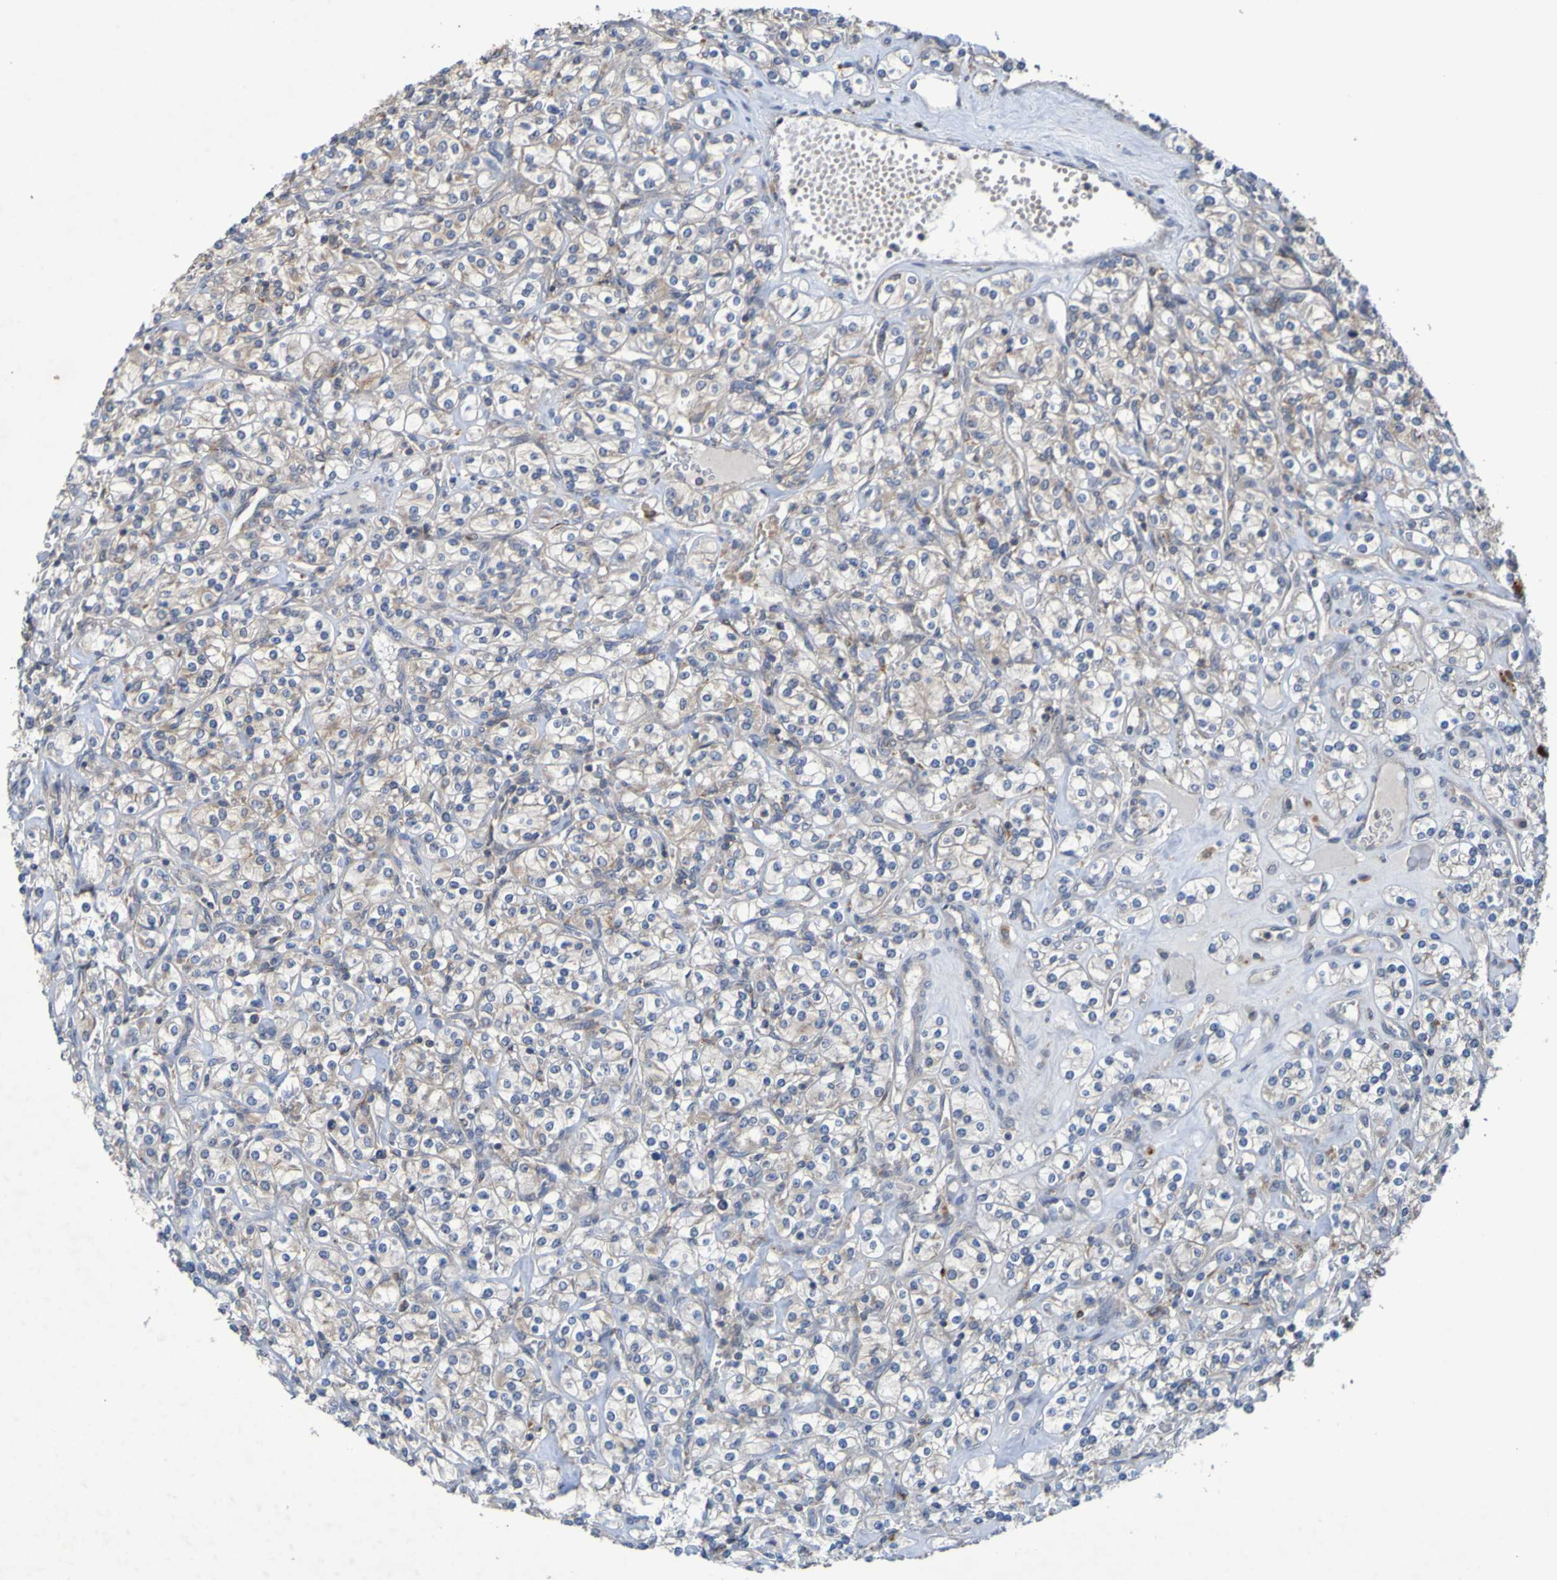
{"staining": {"intensity": "weak", "quantity": "25%-75%", "location": "cytoplasmic/membranous"}, "tissue": "renal cancer", "cell_type": "Tumor cells", "image_type": "cancer", "snomed": [{"axis": "morphology", "description": "Adenocarcinoma, NOS"}, {"axis": "topography", "description": "Kidney"}], "caption": "The photomicrograph shows immunohistochemical staining of renal cancer (adenocarcinoma). There is weak cytoplasmic/membranous expression is seen in about 25%-75% of tumor cells. The staining was performed using DAB (3,3'-diaminobenzidine) to visualize the protein expression in brown, while the nuclei were stained in blue with hematoxylin (Magnification: 20x).", "gene": "SDK1", "patient": {"sex": "male", "age": 77}}